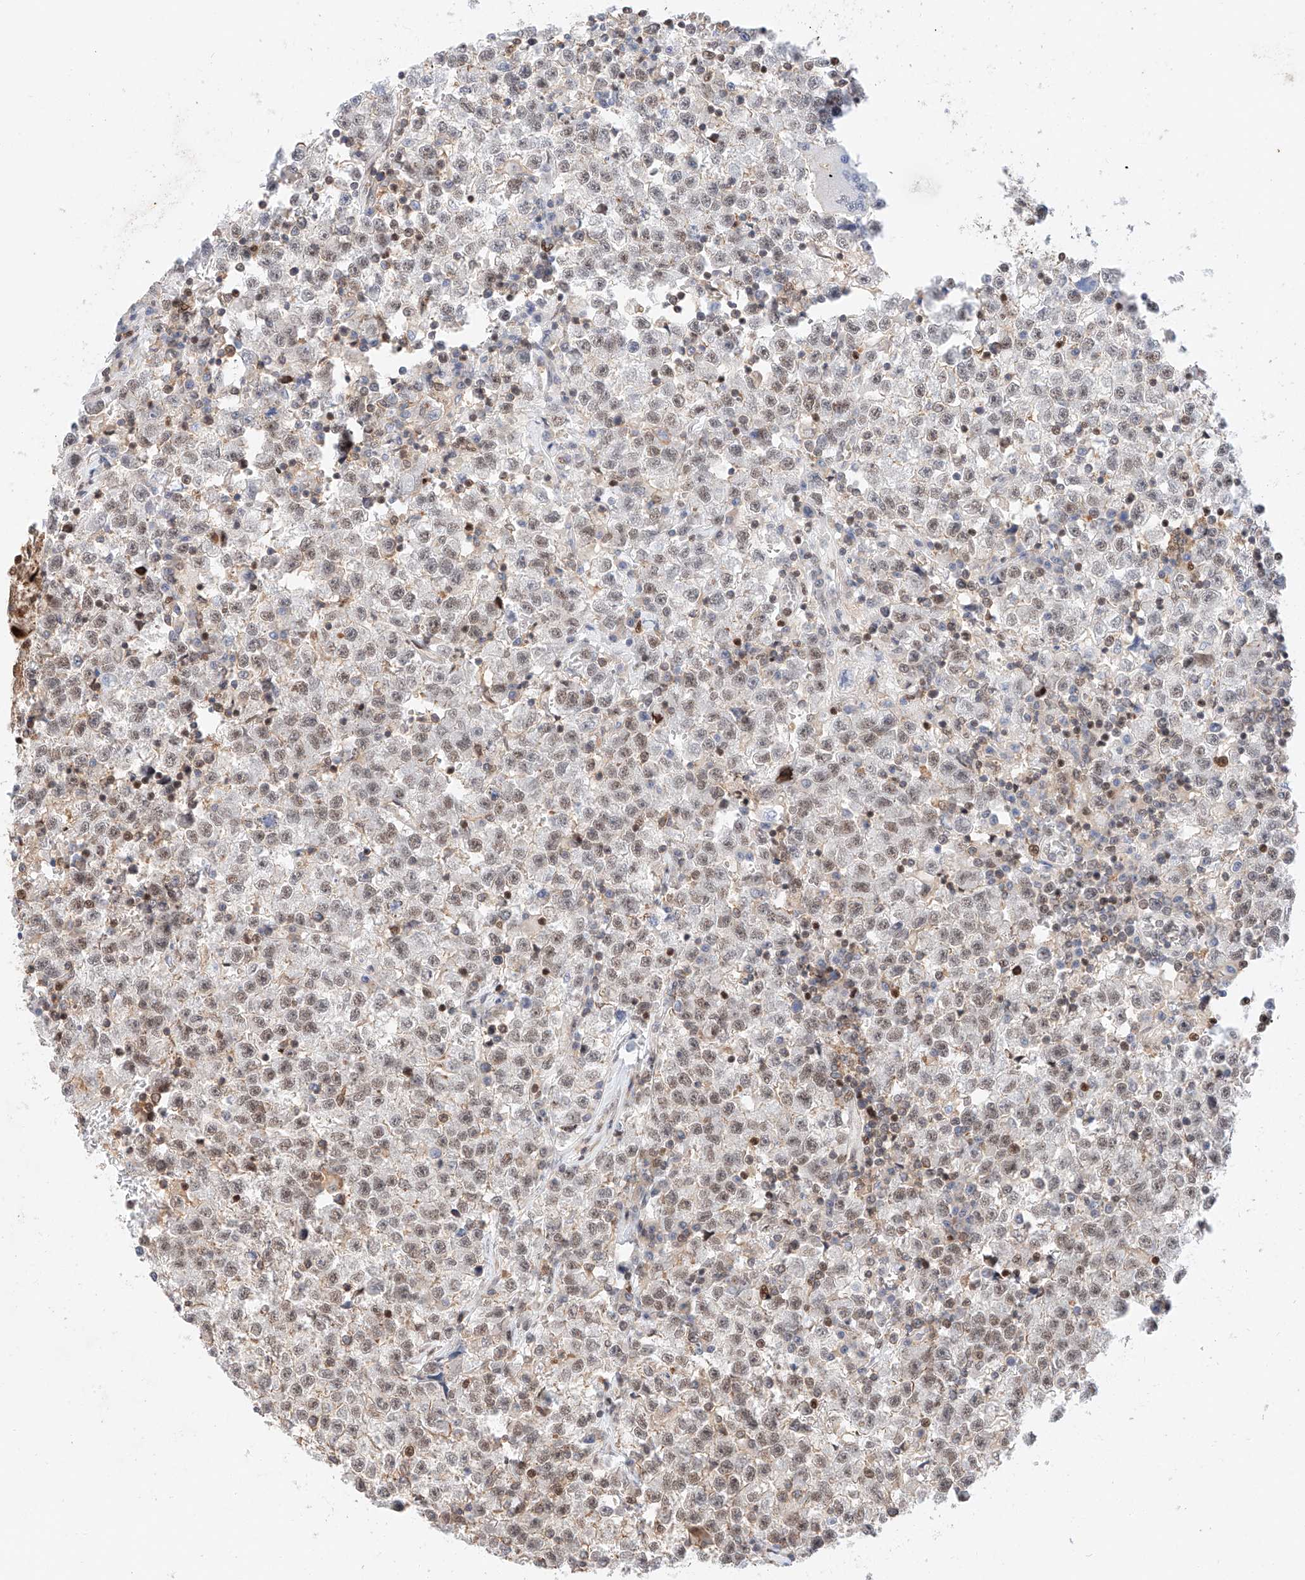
{"staining": {"intensity": "weak", "quantity": "25%-75%", "location": "nuclear"}, "tissue": "testis cancer", "cell_type": "Tumor cells", "image_type": "cancer", "snomed": [{"axis": "morphology", "description": "Seminoma, NOS"}, {"axis": "topography", "description": "Testis"}], "caption": "Seminoma (testis) stained for a protein exhibits weak nuclear positivity in tumor cells.", "gene": "HDAC9", "patient": {"sex": "male", "age": 22}}